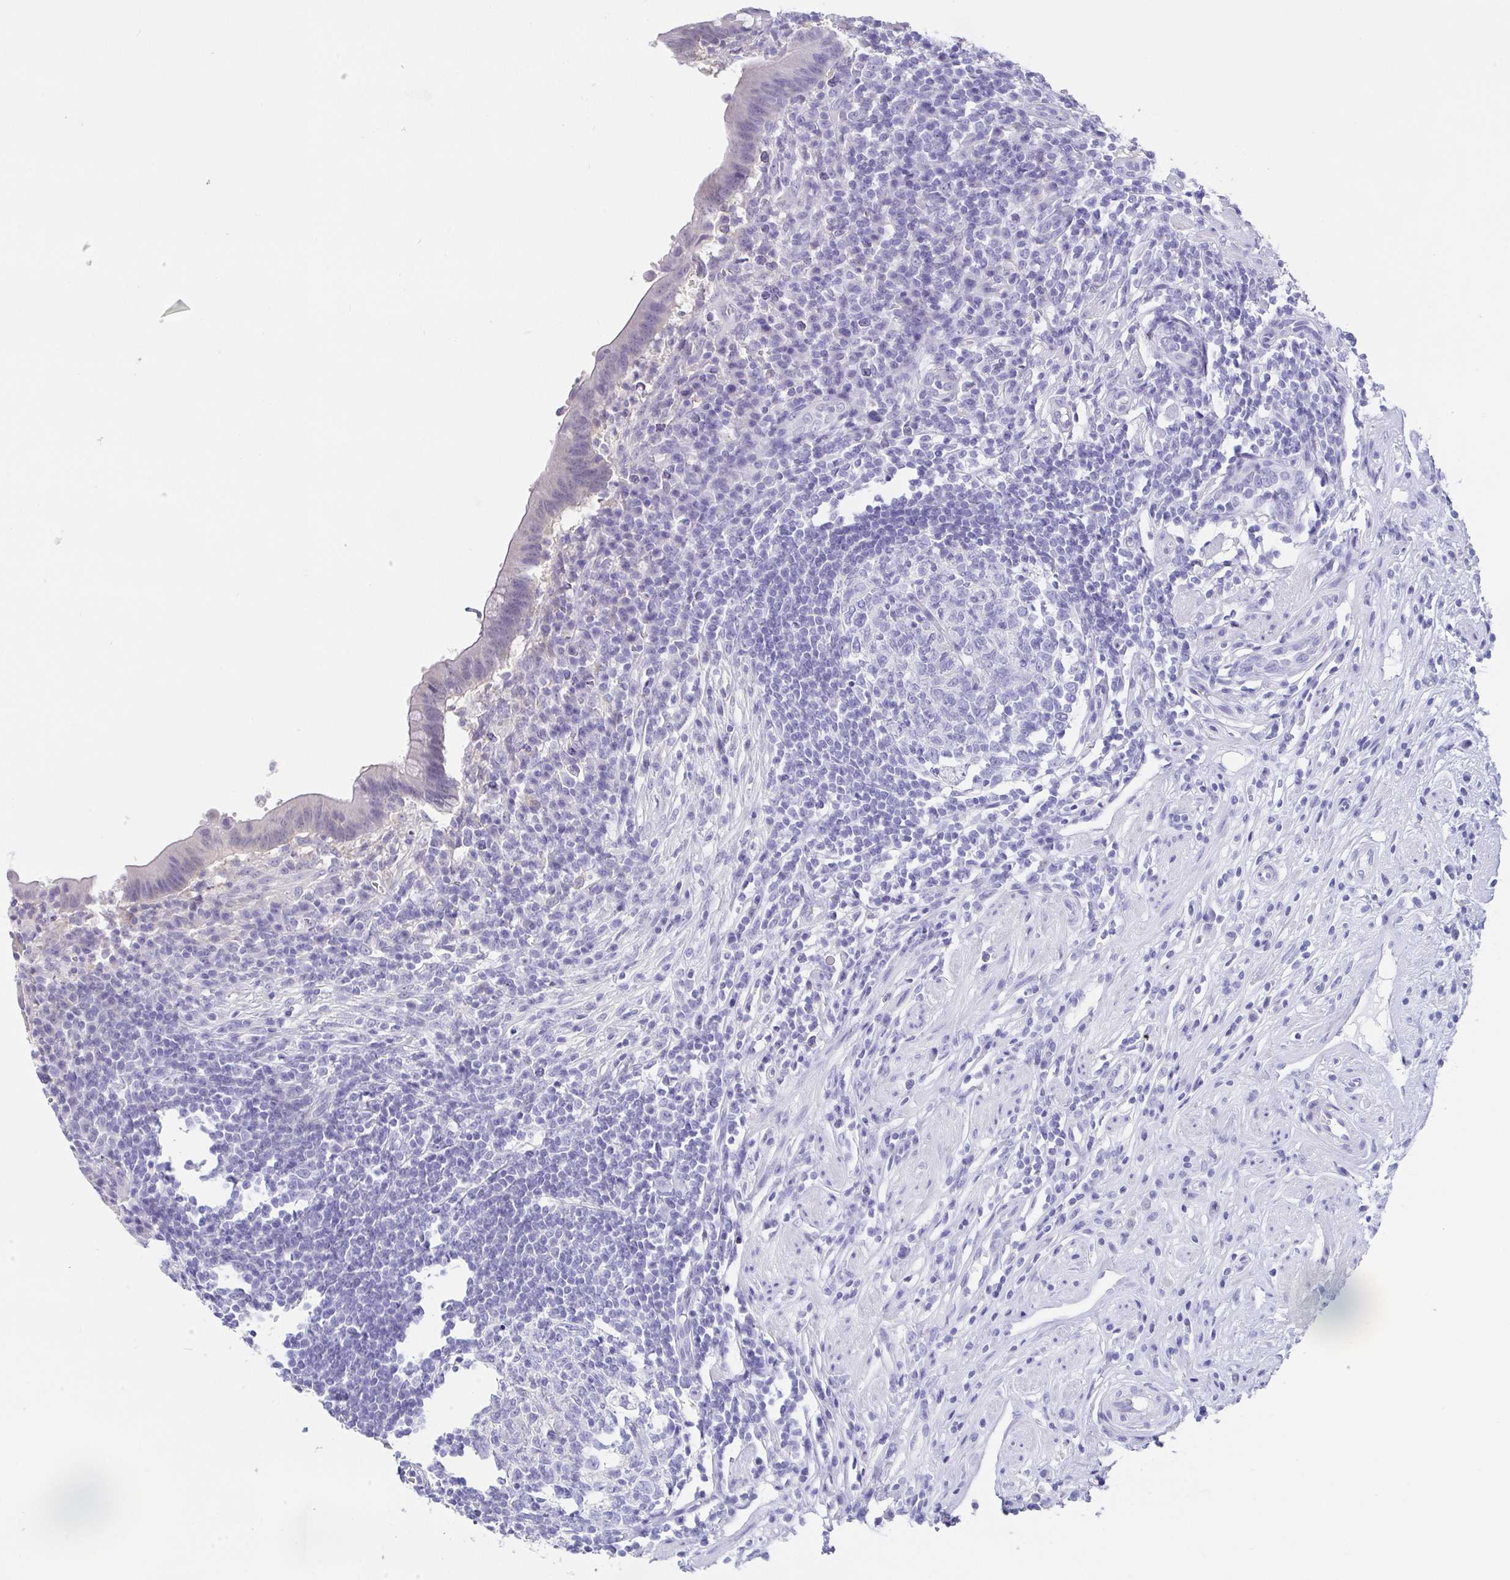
{"staining": {"intensity": "negative", "quantity": "none", "location": "none"}, "tissue": "appendix", "cell_type": "Glandular cells", "image_type": "normal", "snomed": [{"axis": "morphology", "description": "Normal tissue, NOS"}, {"axis": "topography", "description": "Appendix"}], "caption": "Immunohistochemistry (IHC) image of unremarkable appendix stained for a protein (brown), which exhibits no expression in glandular cells. (DAB IHC with hematoxylin counter stain).", "gene": "IDH1", "patient": {"sex": "female", "age": 56}}